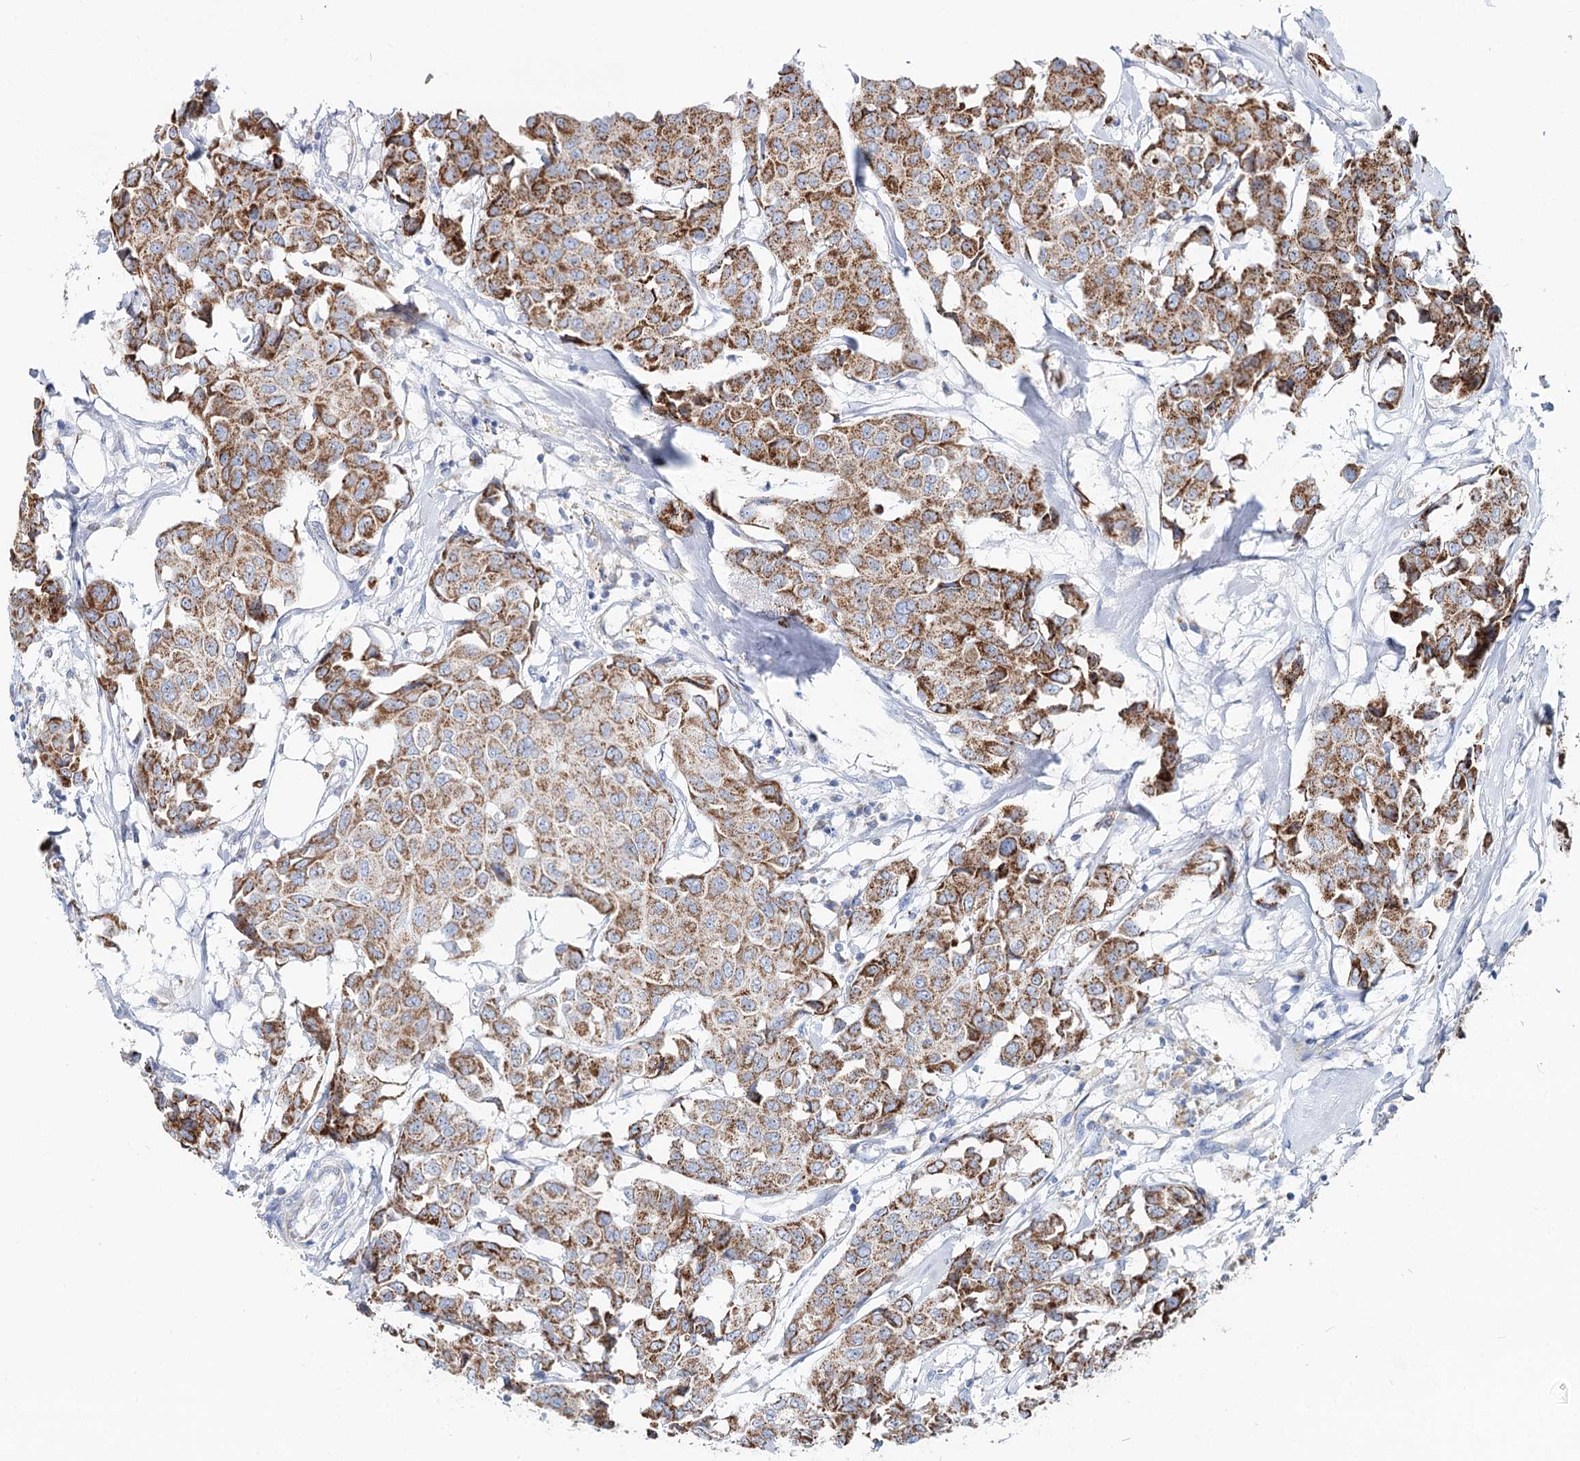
{"staining": {"intensity": "moderate", "quantity": ">75%", "location": "cytoplasmic/membranous"}, "tissue": "breast cancer", "cell_type": "Tumor cells", "image_type": "cancer", "snomed": [{"axis": "morphology", "description": "Duct carcinoma"}, {"axis": "topography", "description": "Breast"}], "caption": "Human breast cancer (infiltrating ductal carcinoma) stained with a brown dye reveals moderate cytoplasmic/membranous positive staining in approximately >75% of tumor cells.", "gene": "MCCC2", "patient": {"sex": "female", "age": 80}}